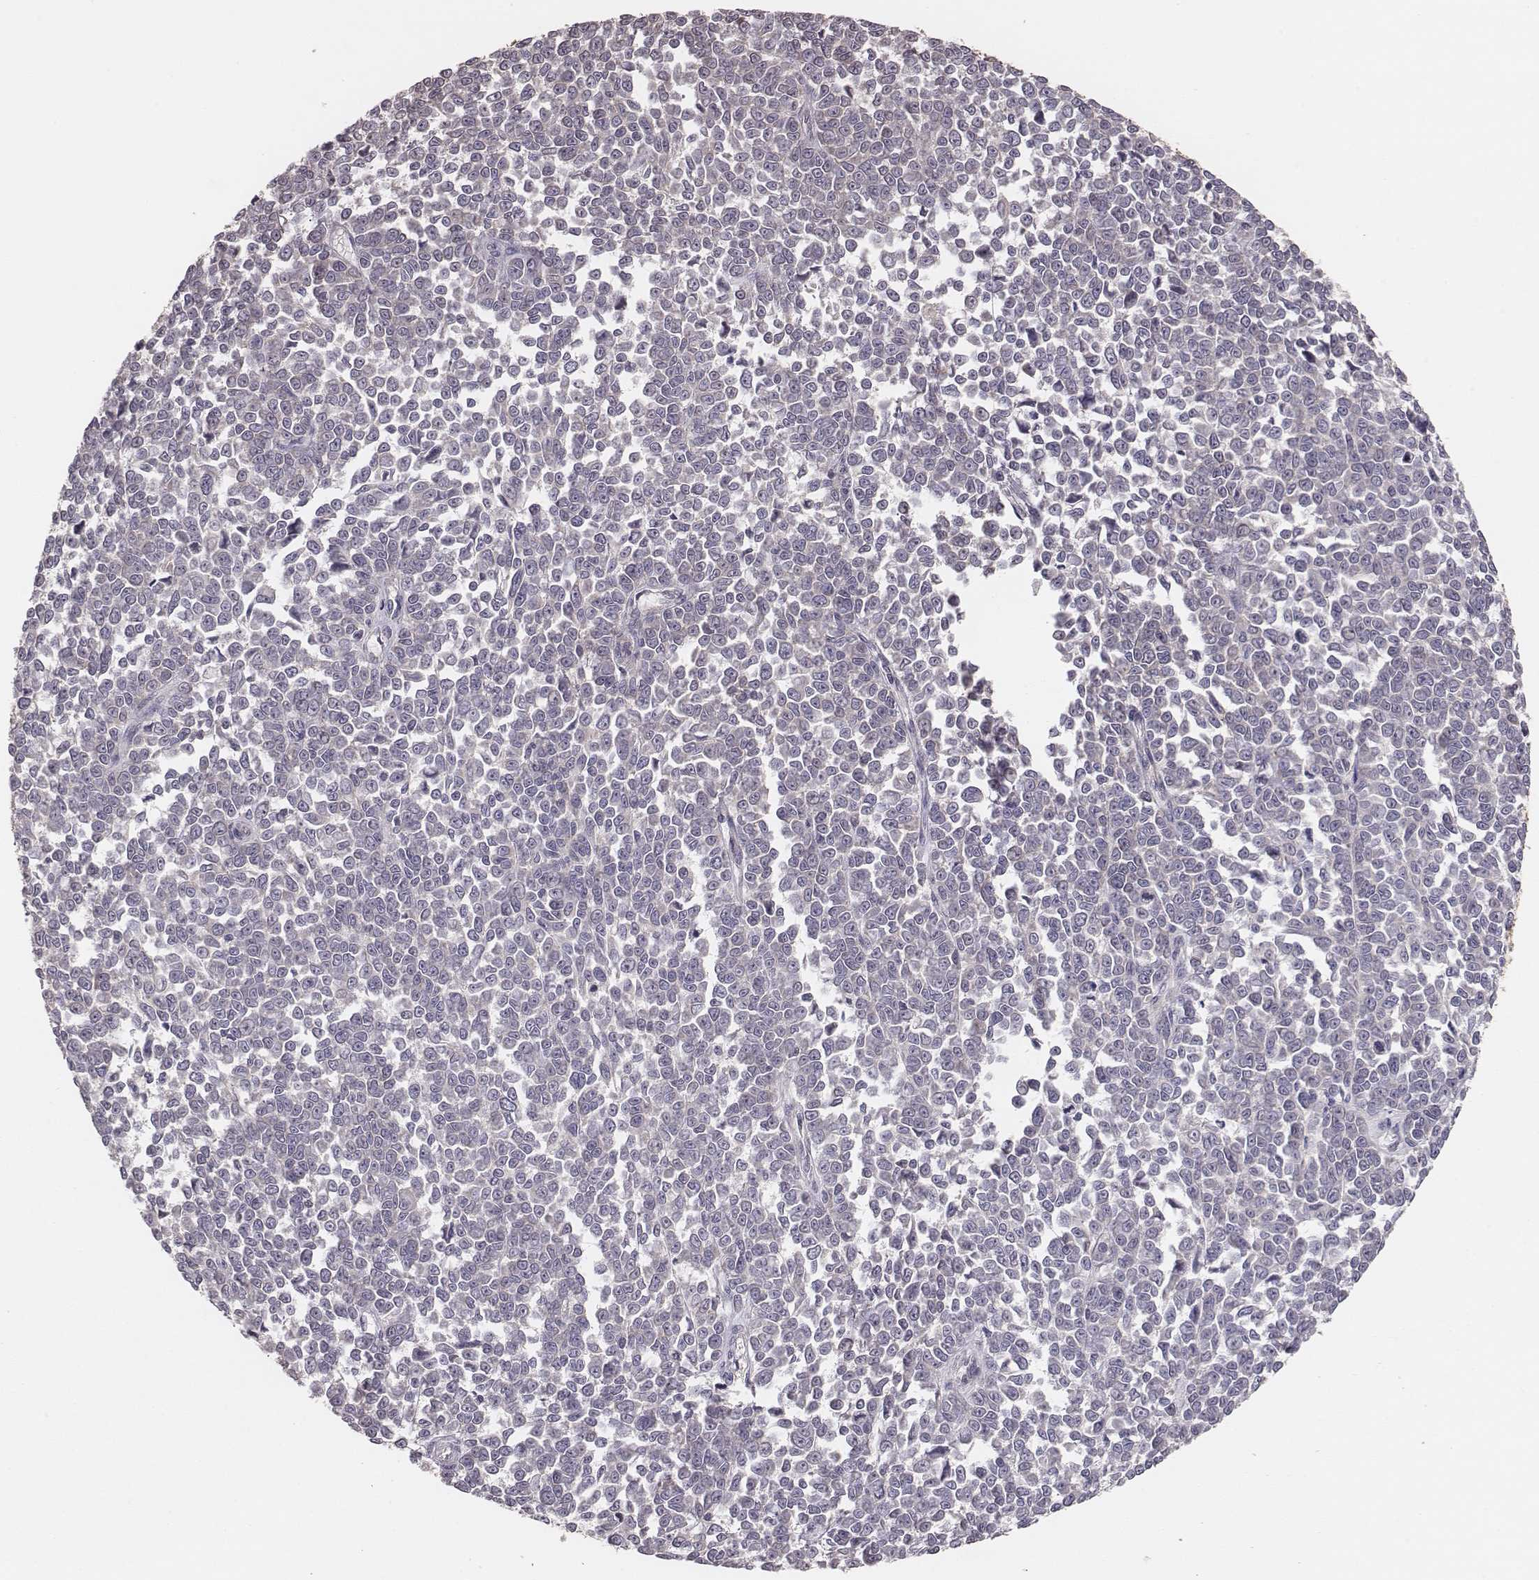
{"staining": {"intensity": "weak", "quantity": "25%-75%", "location": "cytoplasmic/membranous"}, "tissue": "melanoma", "cell_type": "Tumor cells", "image_type": "cancer", "snomed": [{"axis": "morphology", "description": "Malignant melanoma, NOS"}, {"axis": "topography", "description": "Skin"}], "caption": "This image reveals IHC staining of human malignant melanoma, with low weak cytoplasmic/membranous positivity in approximately 25%-75% of tumor cells.", "gene": "CARS1", "patient": {"sex": "female", "age": 95}}